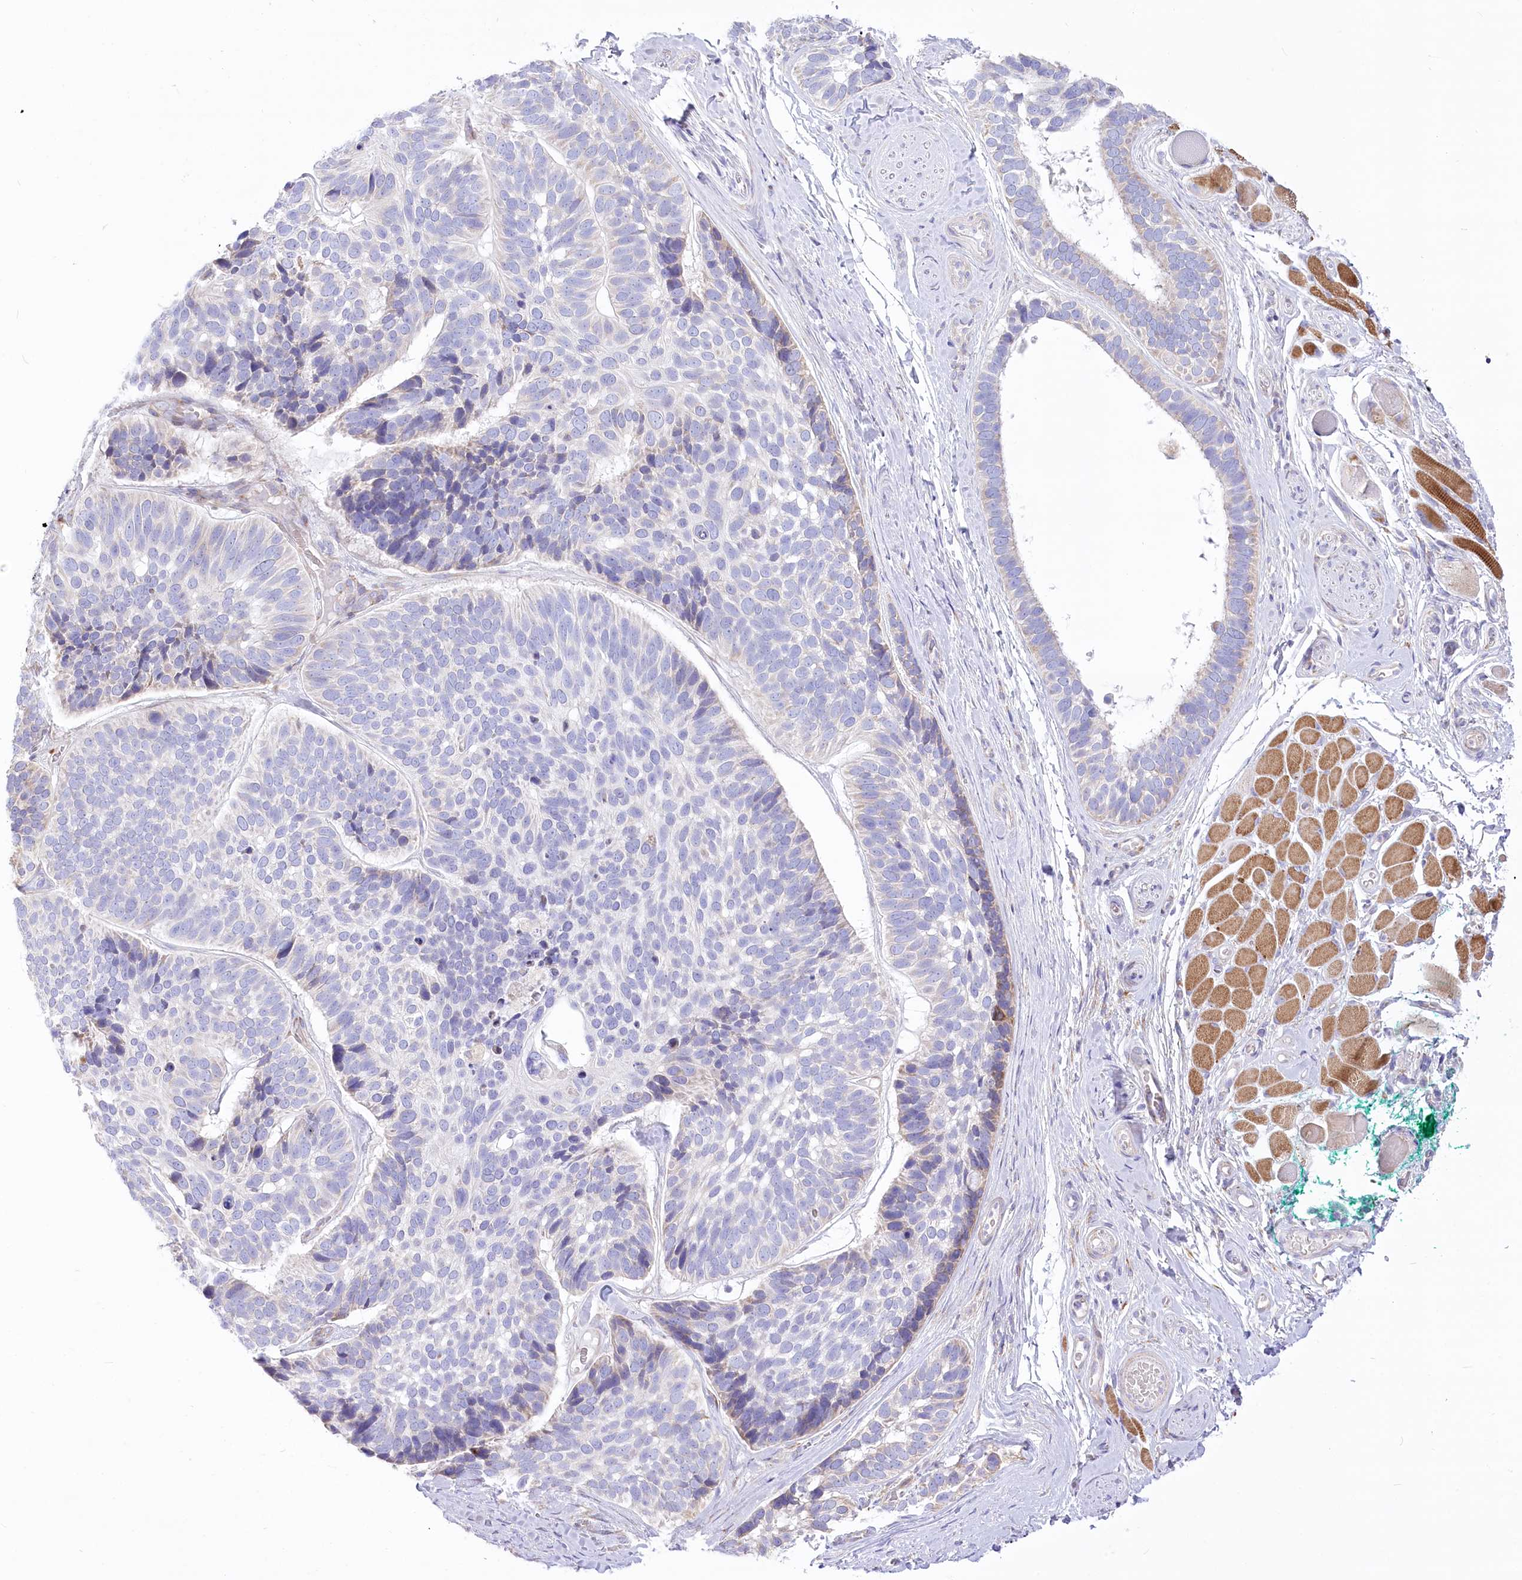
{"staining": {"intensity": "negative", "quantity": "none", "location": "none"}, "tissue": "skin cancer", "cell_type": "Tumor cells", "image_type": "cancer", "snomed": [{"axis": "morphology", "description": "Basal cell carcinoma"}, {"axis": "topography", "description": "Skin"}], "caption": "Image shows no protein positivity in tumor cells of basal cell carcinoma (skin) tissue.", "gene": "STT3B", "patient": {"sex": "male", "age": 62}}